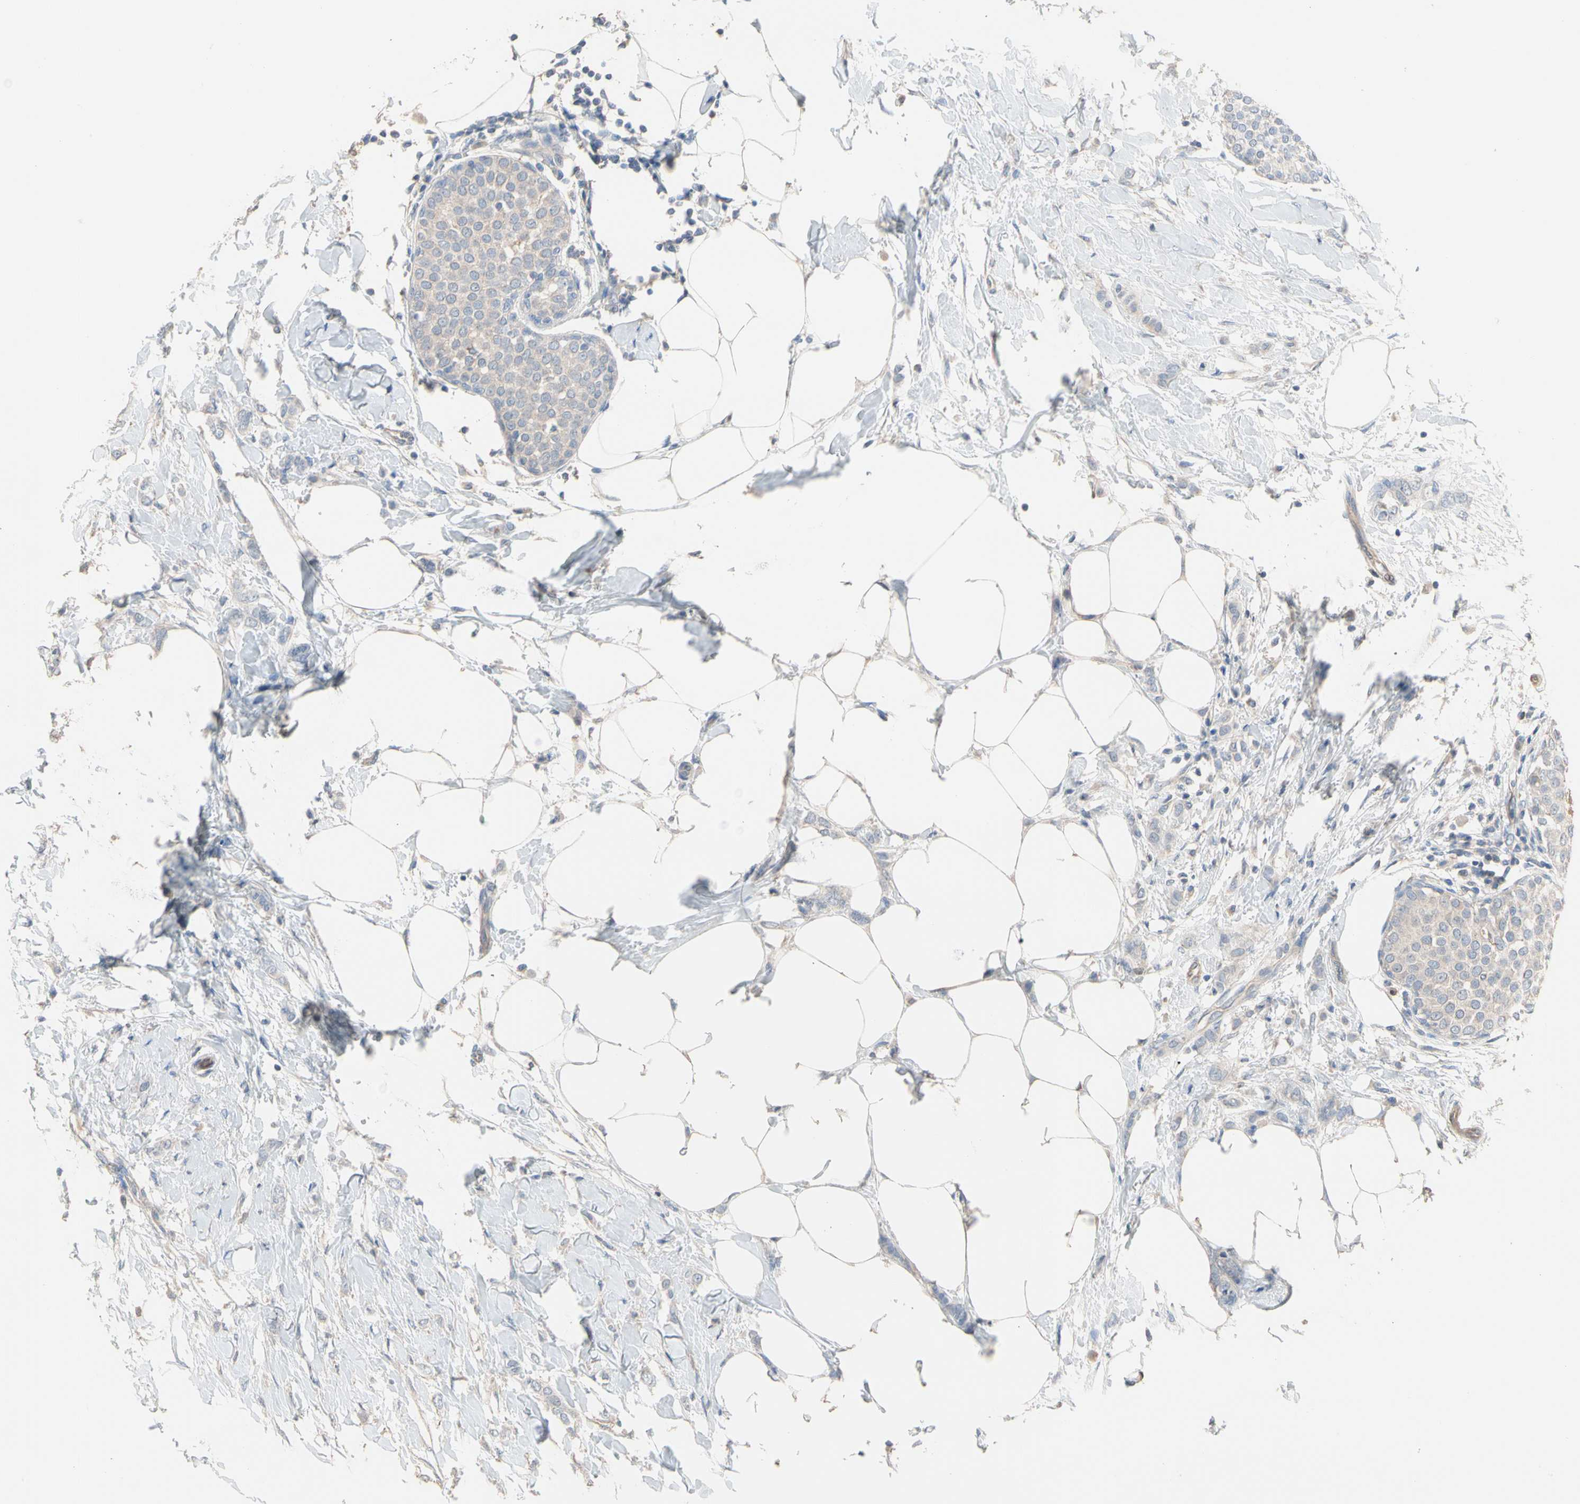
{"staining": {"intensity": "negative", "quantity": "none", "location": "none"}, "tissue": "breast cancer", "cell_type": "Tumor cells", "image_type": "cancer", "snomed": [{"axis": "morphology", "description": "Lobular carcinoma, in situ"}, {"axis": "morphology", "description": "Lobular carcinoma"}, {"axis": "topography", "description": "Breast"}], "caption": "Tumor cells are negative for brown protein staining in breast cancer.", "gene": "BBOX1", "patient": {"sex": "female", "age": 41}}